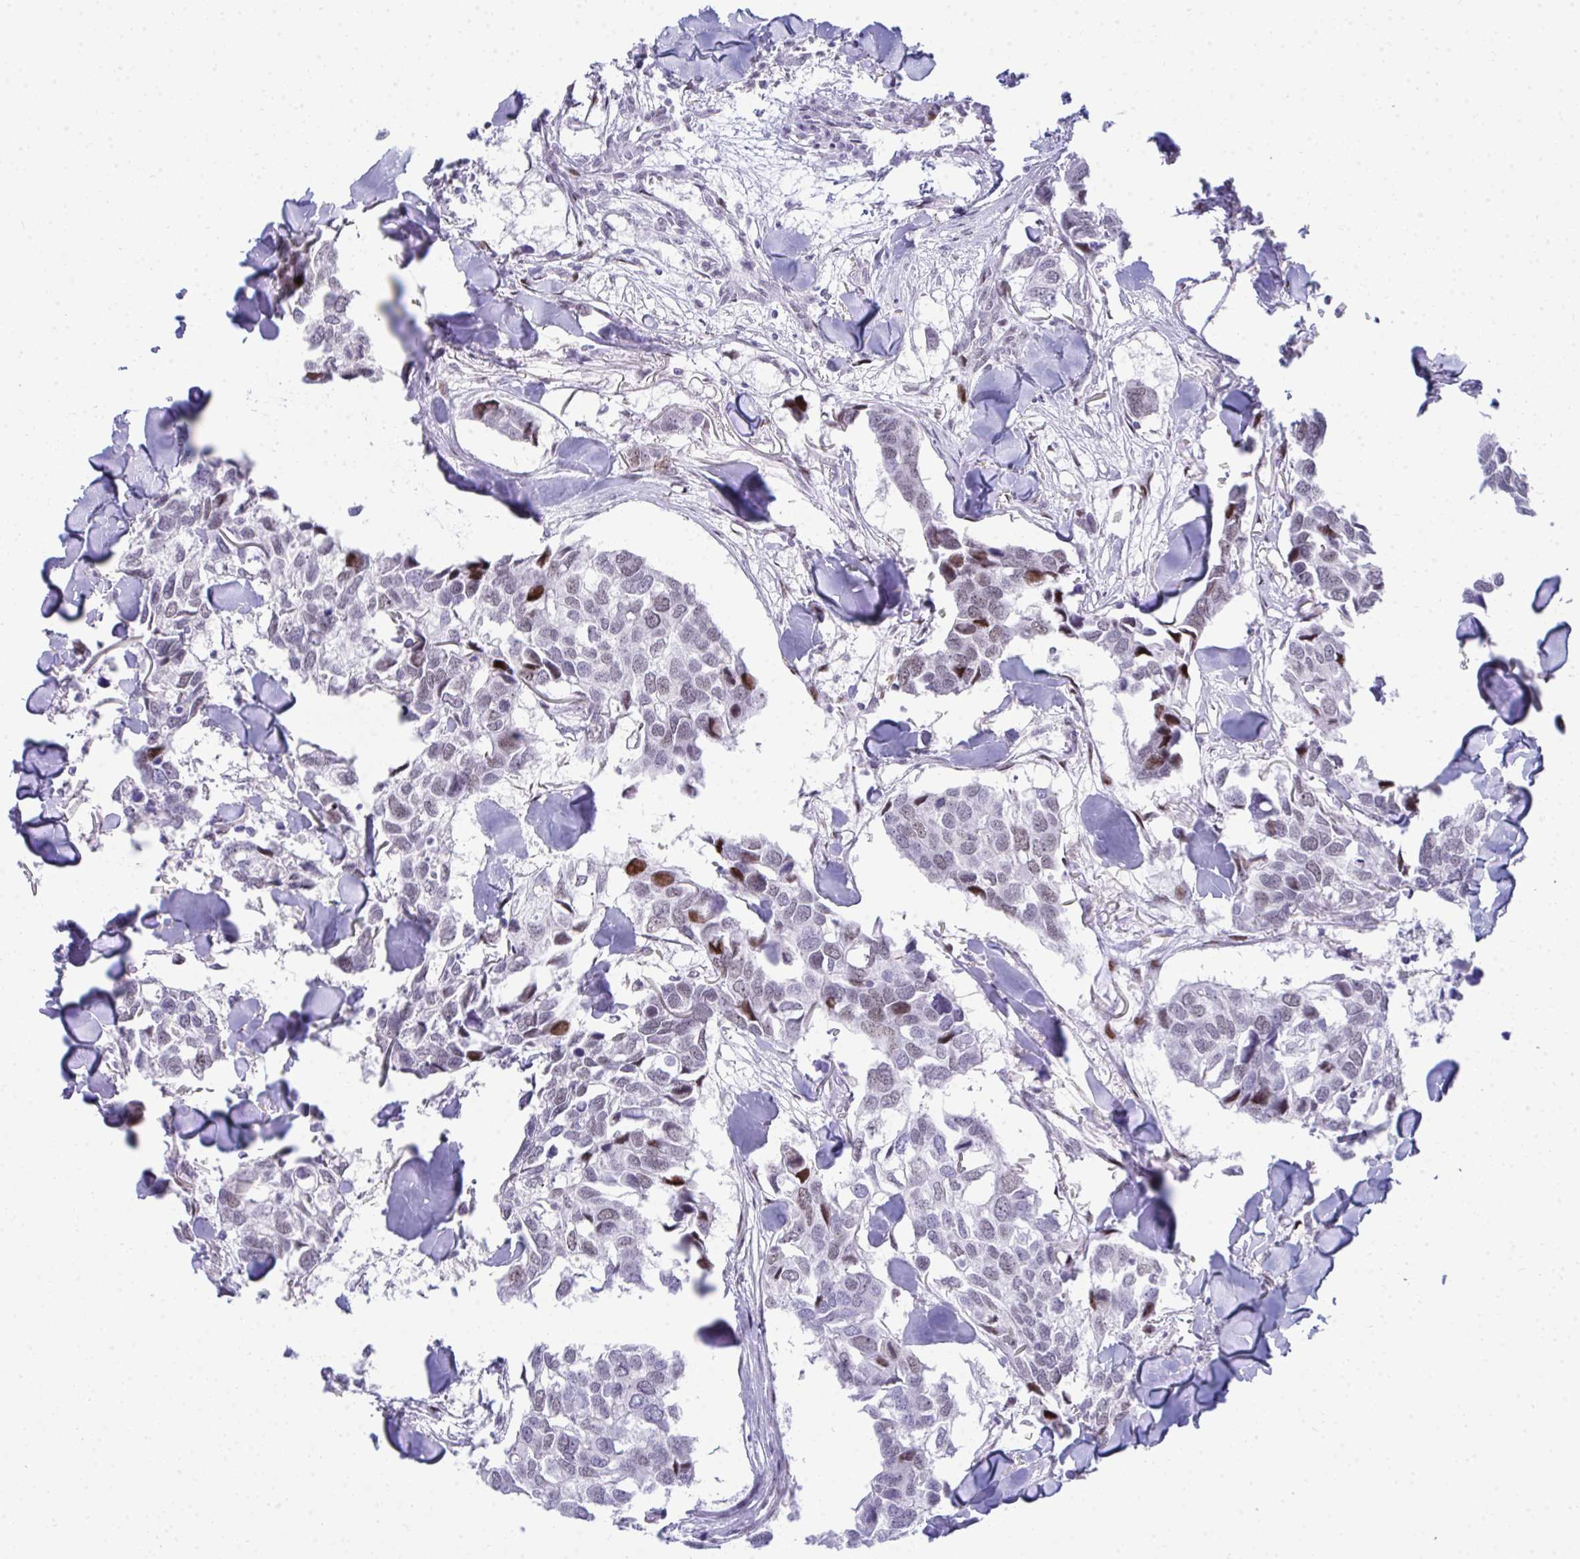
{"staining": {"intensity": "moderate", "quantity": "<25%", "location": "nuclear"}, "tissue": "breast cancer", "cell_type": "Tumor cells", "image_type": "cancer", "snomed": [{"axis": "morphology", "description": "Duct carcinoma"}, {"axis": "topography", "description": "Breast"}], "caption": "DAB (3,3'-diaminobenzidine) immunohistochemical staining of breast invasive ductal carcinoma demonstrates moderate nuclear protein expression in about <25% of tumor cells.", "gene": "GLDN", "patient": {"sex": "female", "age": 83}}